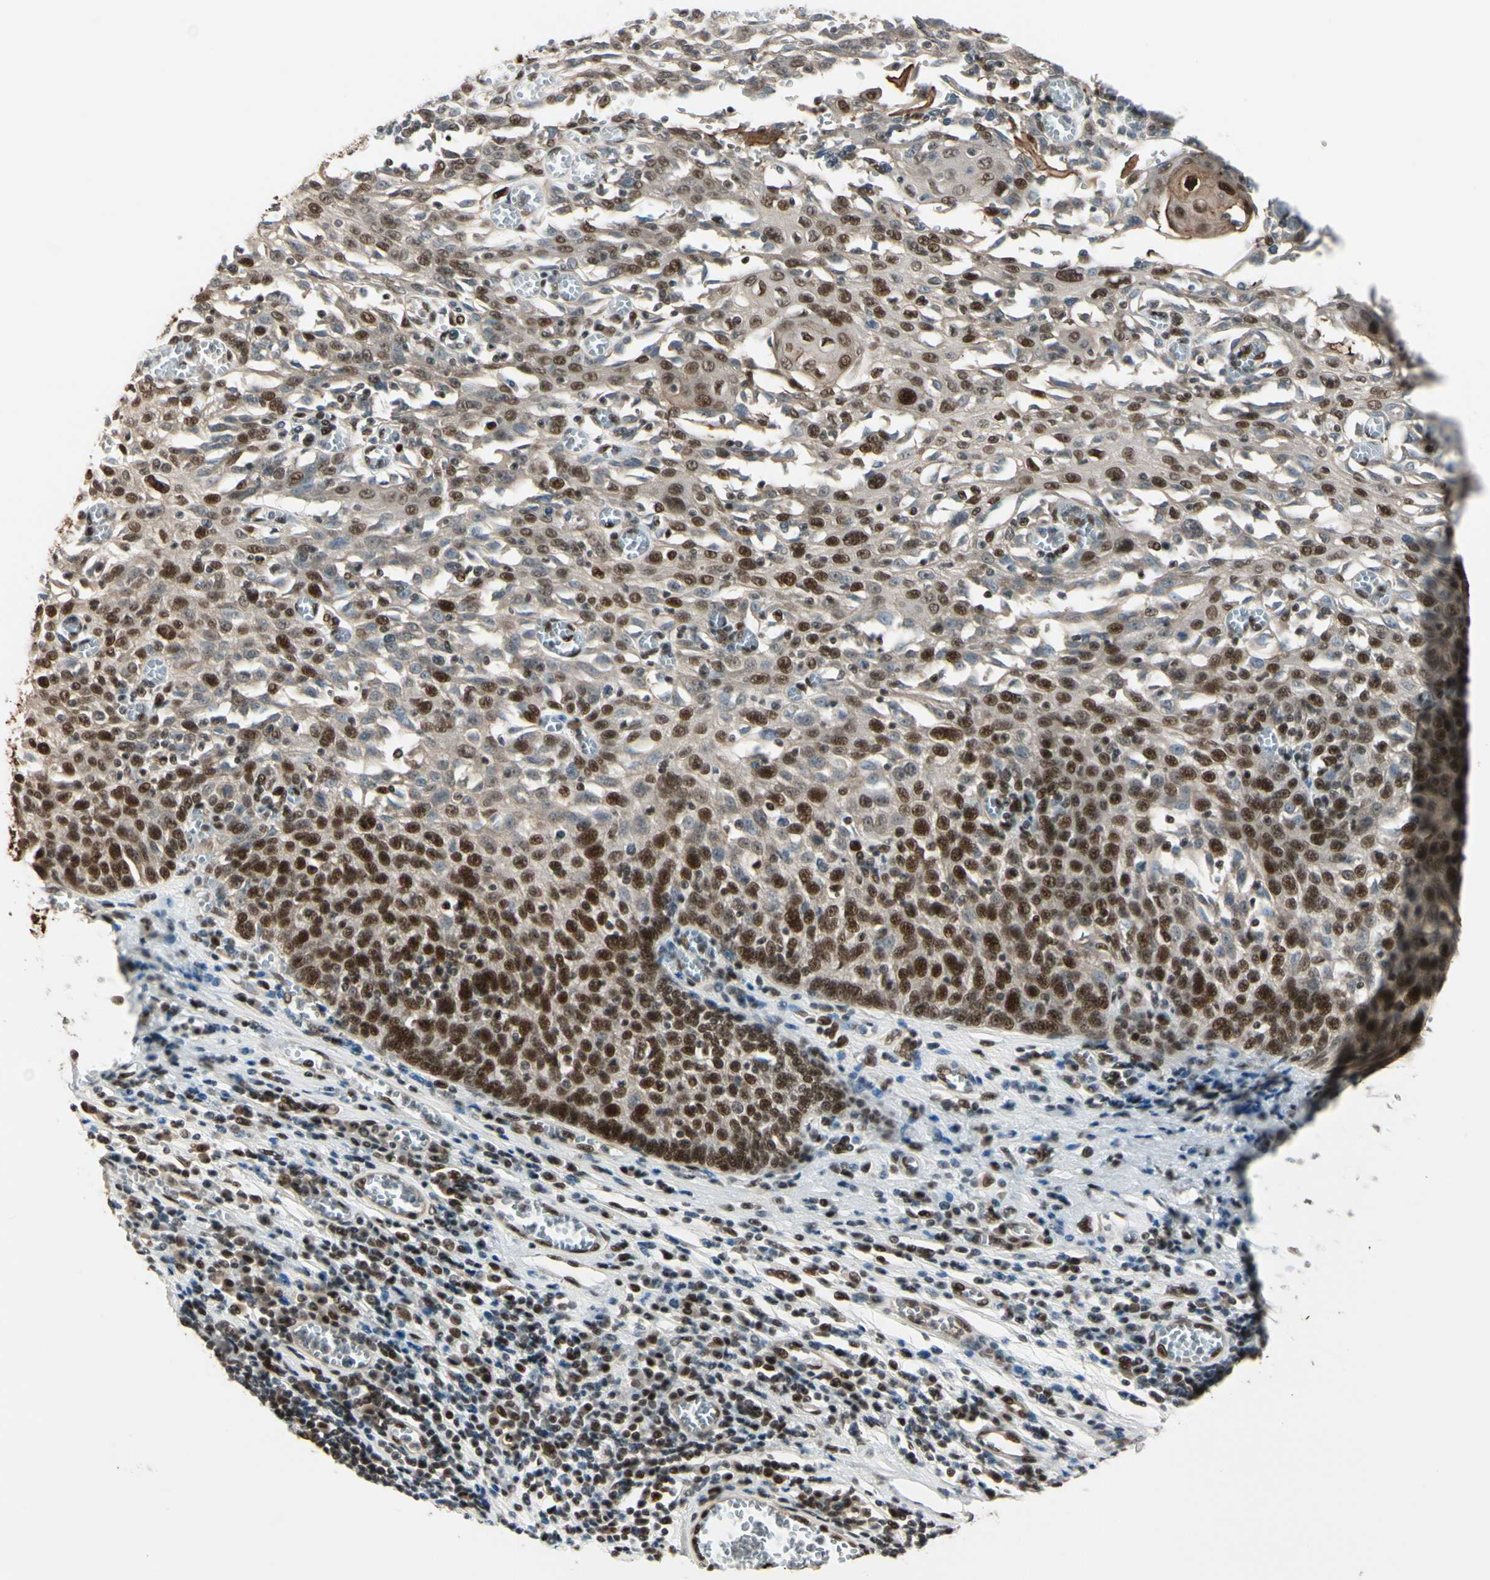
{"staining": {"intensity": "strong", "quantity": ">75%", "location": "cytoplasmic/membranous,nuclear"}, "tissue": "esophagus", "cell_type": "Squamous epithelial cells", "image_type": "normal", "snomed": [{"axis": "morphology", "description": "Normal tissue, NOS"}, {"axis": "morphology", "description": "Squamous cell carcinoma, NOS"}, {"axis": "topography", "description": "Esophagus"}], "caption": "Squamous epithelial cells demonstrate high levels of strong cytoplasmic/membranous,nuclear expression in about >75% of cells in benign esophagus. (DAB (3,3'-diaminobenzidine) IHC with brightfield microscopy, high magnification).", "gene": "CHAMP1", "patient": {"sex": "male", "age": 65}}